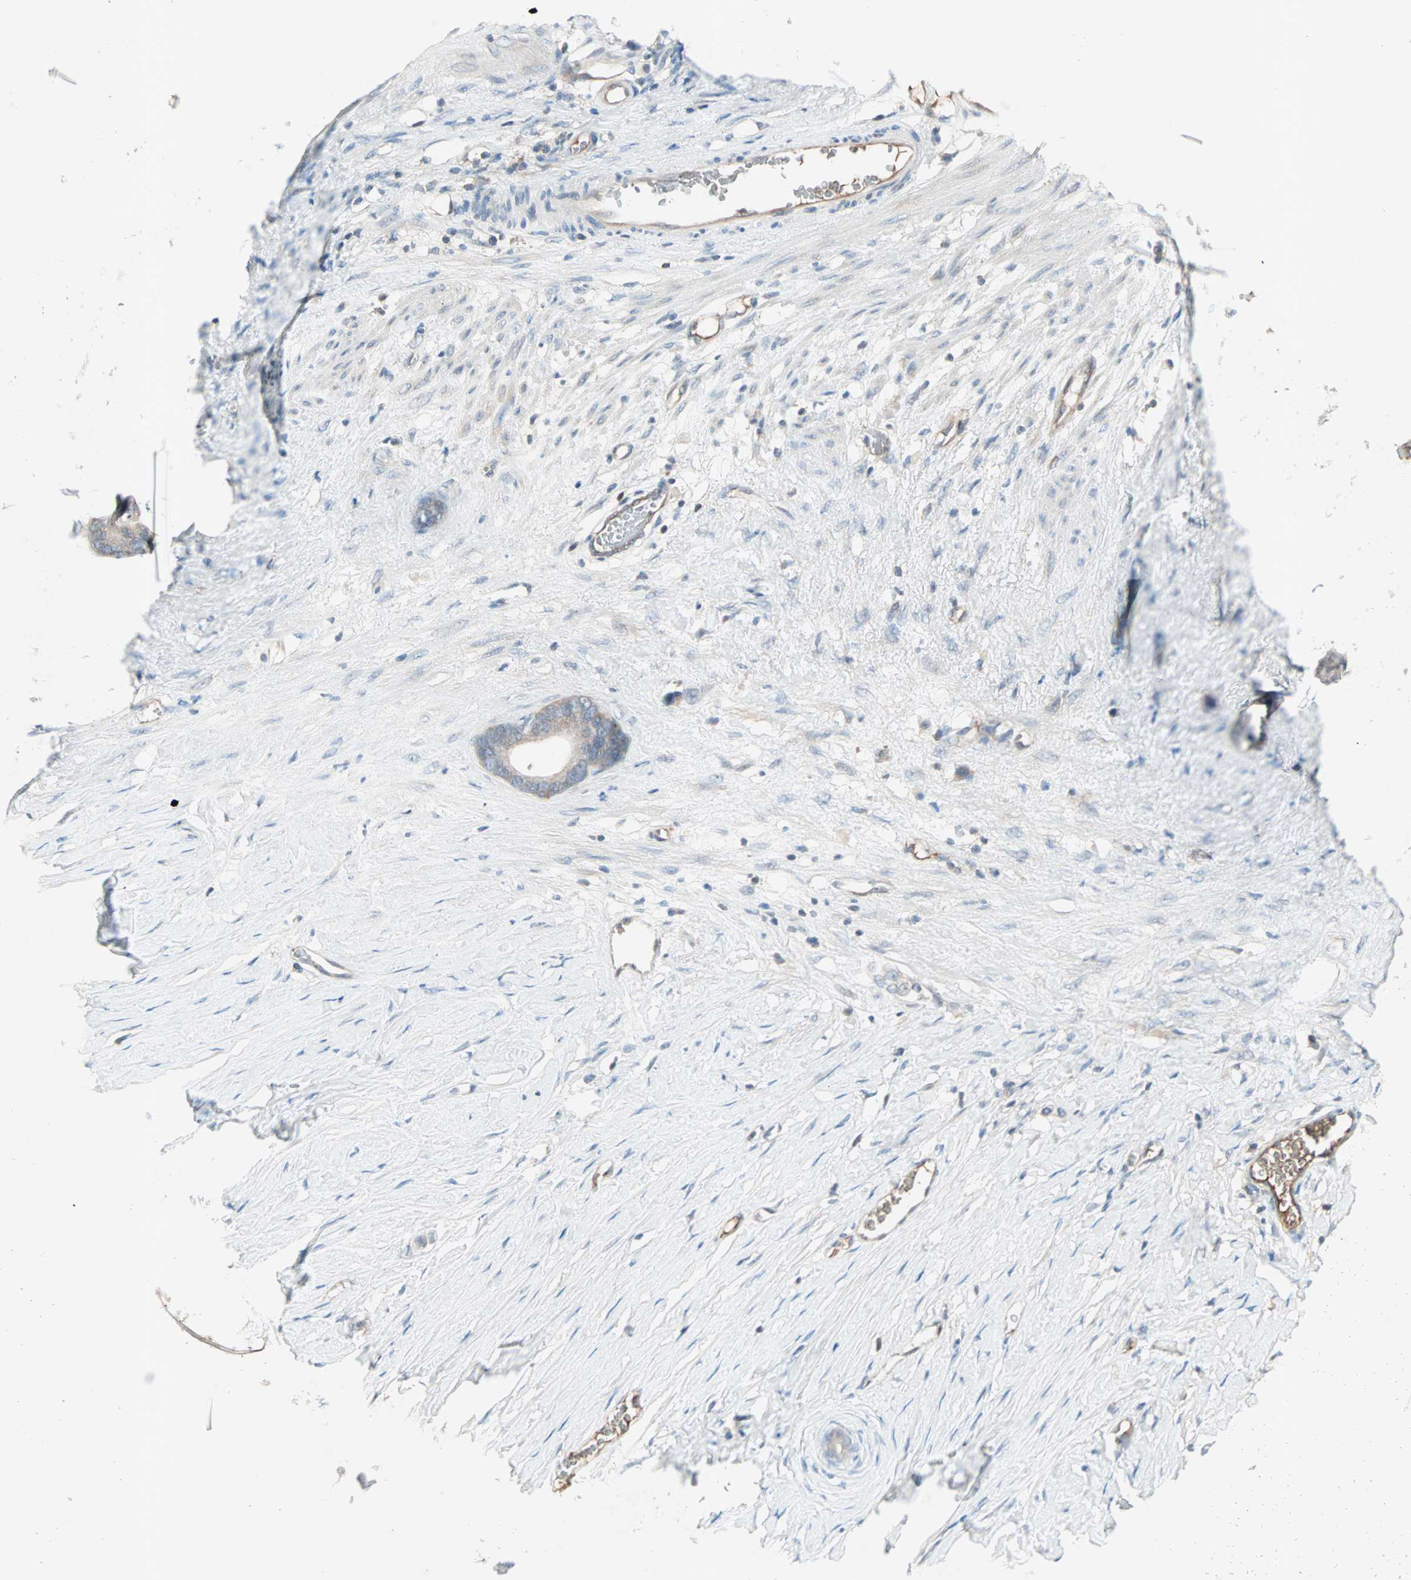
{"staining": {"intensity": "moderate", "quantity": ">75%", "location": "cytoplasmic/membranous"}, "tissue": "stomach cancer", "cell_type": "Tumor cells", "image_type": "cancer", "snomed": [{"axis": "morphology", "description": "Adenocarcinoma, NOS"}, {"axis": "topography", "description": "Stomach"}], "caption": "Stomach cancer stained with DAB immunohistochemistry shows medium levels of moderate cytoplasmic/membranous positivity in approximately >75% of tumor cells. The protein of interest is stained brown, and the nuclei are stained in blue (DAB (3,3'-diaminobenzidine) IHC with brightfield microscopy, high magnification).", "gene": "TEC", "patient": {"sex": "female", "age": 75}}